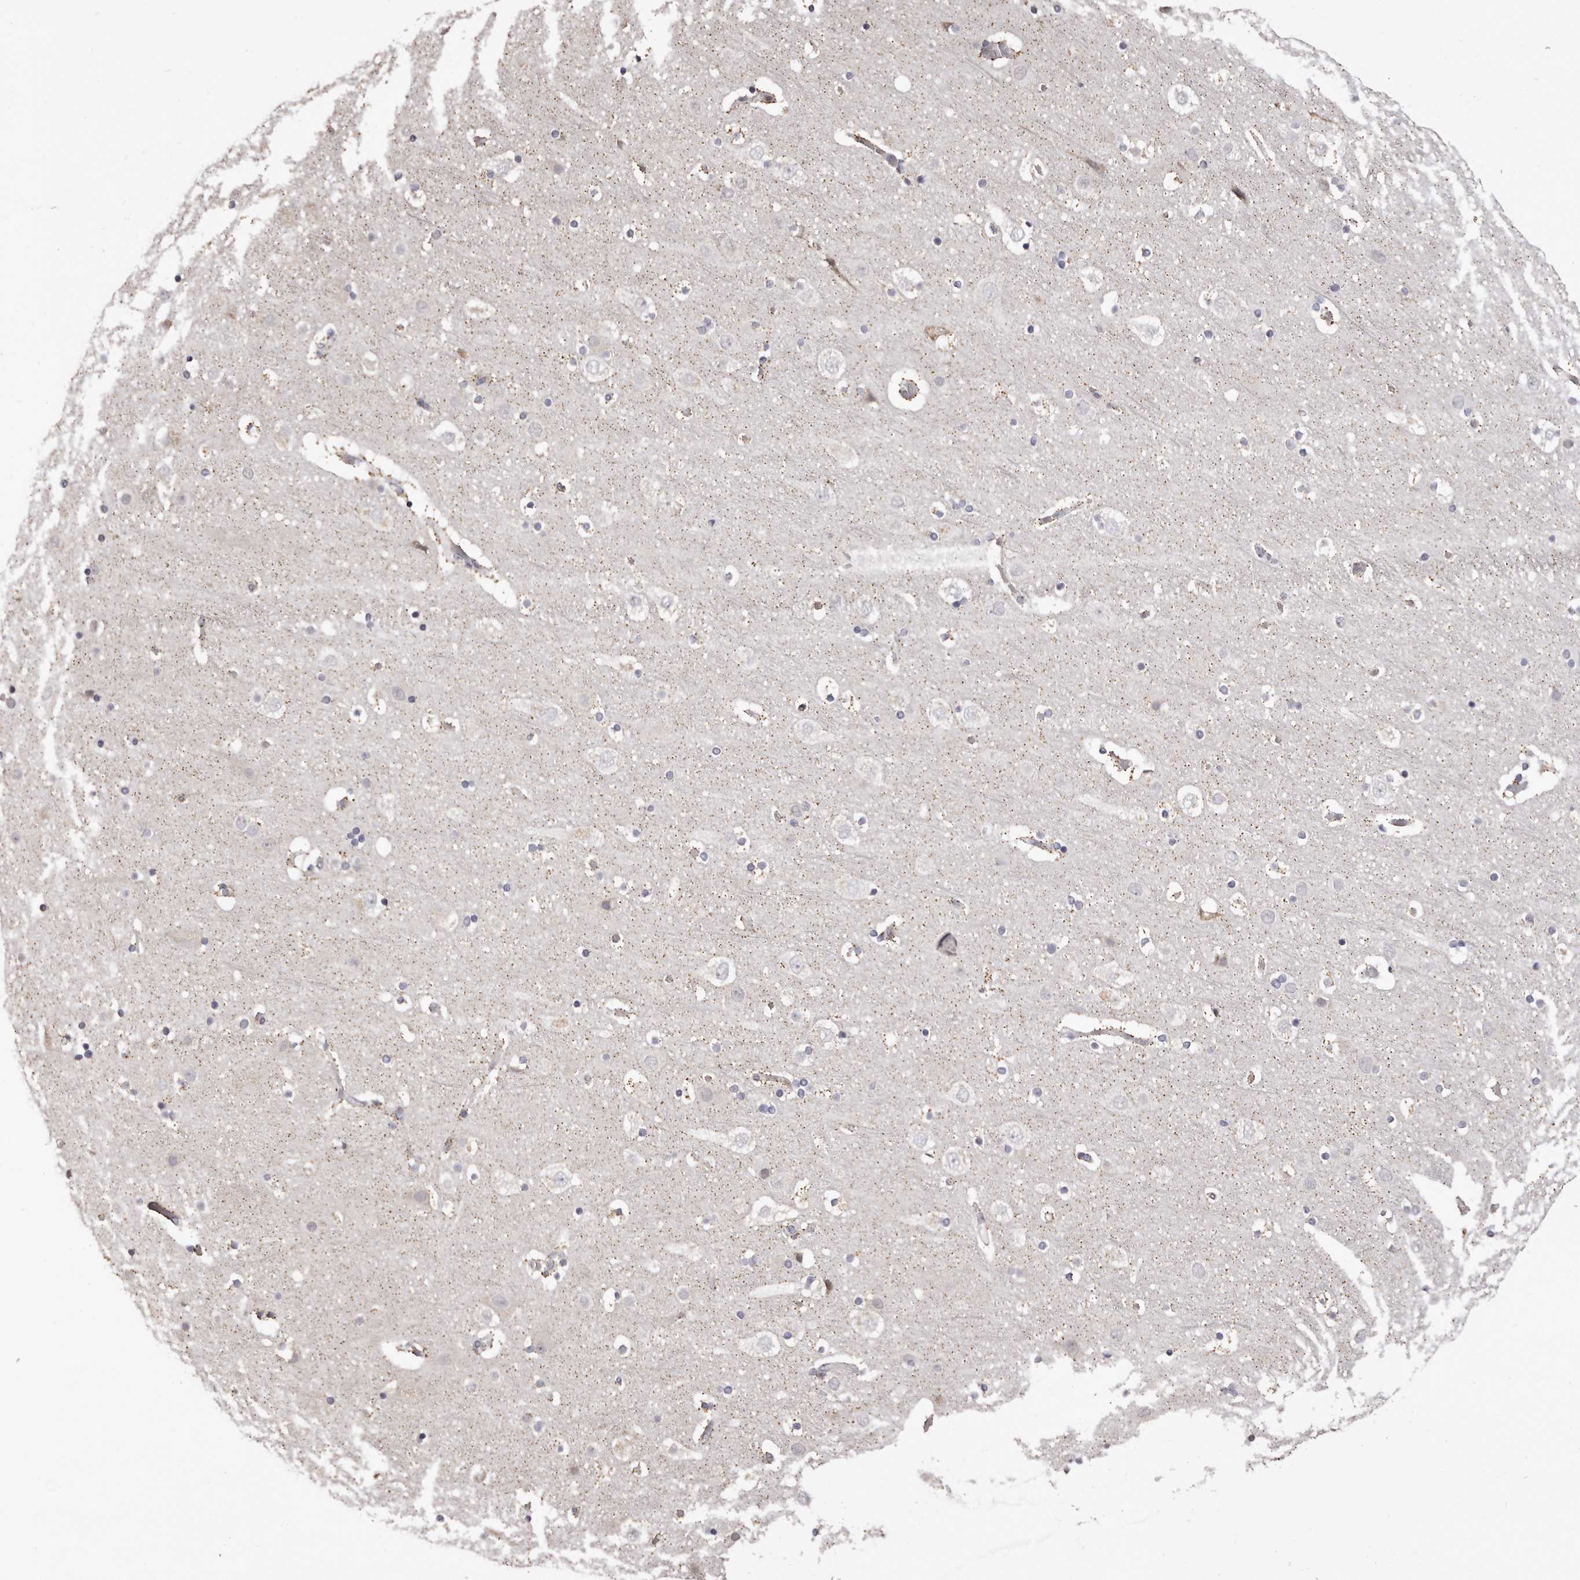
{"staining": {"intensity": "negative", "quantity": "none", "location": "none"}, "tissue": "cerebral cortex", "cell_type": "Endothelial cells", "image_type": "normal", "snomed": [{"axis": "morphology", "description": "Normal tissue, NOS"}, {"axis": "topography", "description": "Cerebral cortex"}], "caption": "Photomicrograph shows no protein positivity in endothelial cells of benign cerebral cortex.", "gene": "PIGX", "patient": {"sex": "male", "age": 57}}